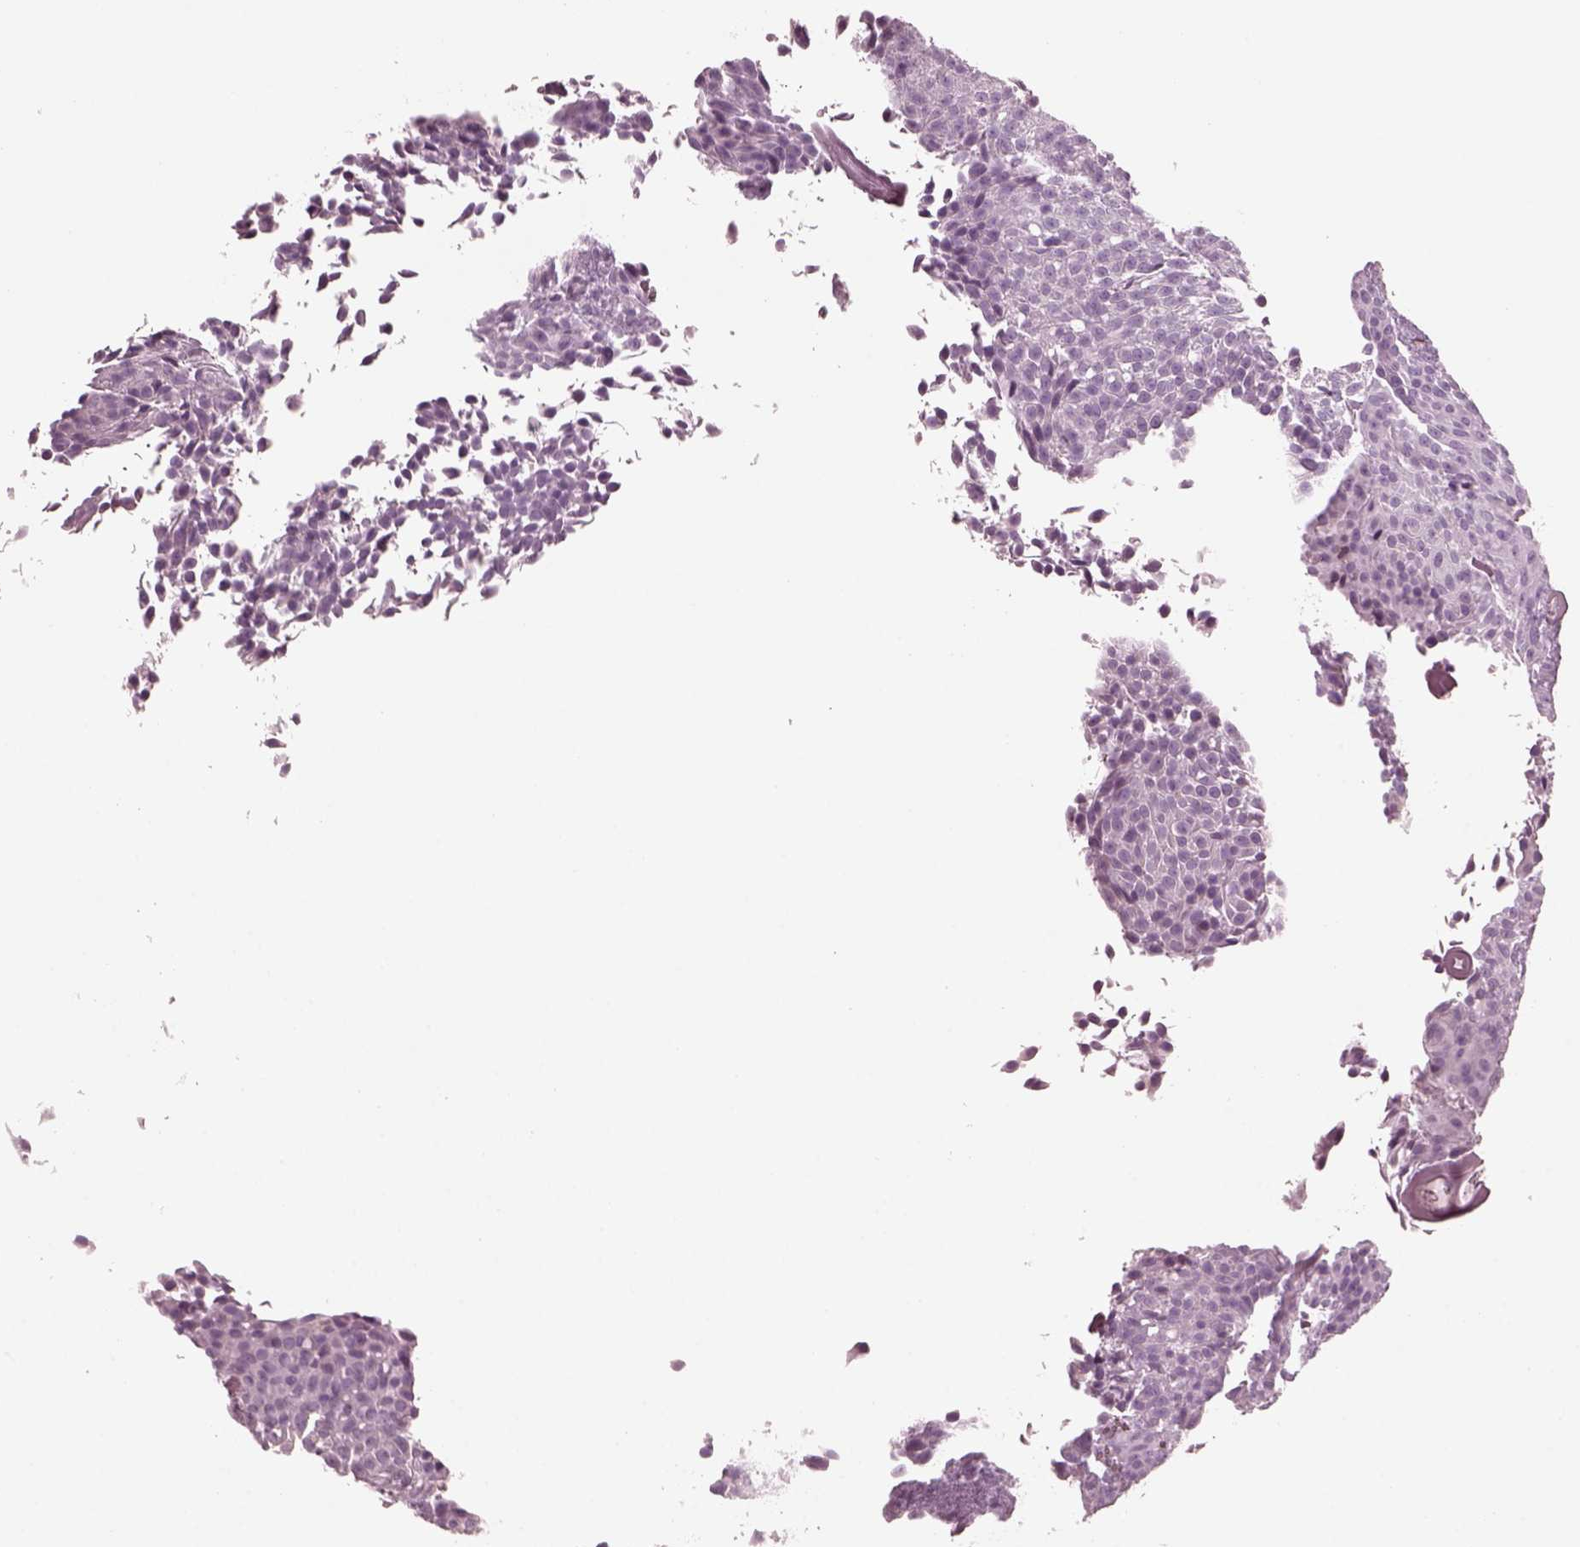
{"staining": {"intensity": "negative", "quantity": "none", "location": "none"}, "tissue": "urothelial cancer", "cell_type": "Tumor cells", "image_type": "cancer", "snomed": [{"axis": "morphology", "description": "Urothelial carcinoma, Low grade"}, {"axis": "topography", "description": "Urinary bladder"}], "caption": "IHC of urothelial carcinoma (low-grade) reveals no expression in tumor cells. The staining is performed using DAB brown chromogen with nuclei counter-stained in using hematoxylin.", "gene": "CGA", "patient": {"sex": "male", "age": 77}}